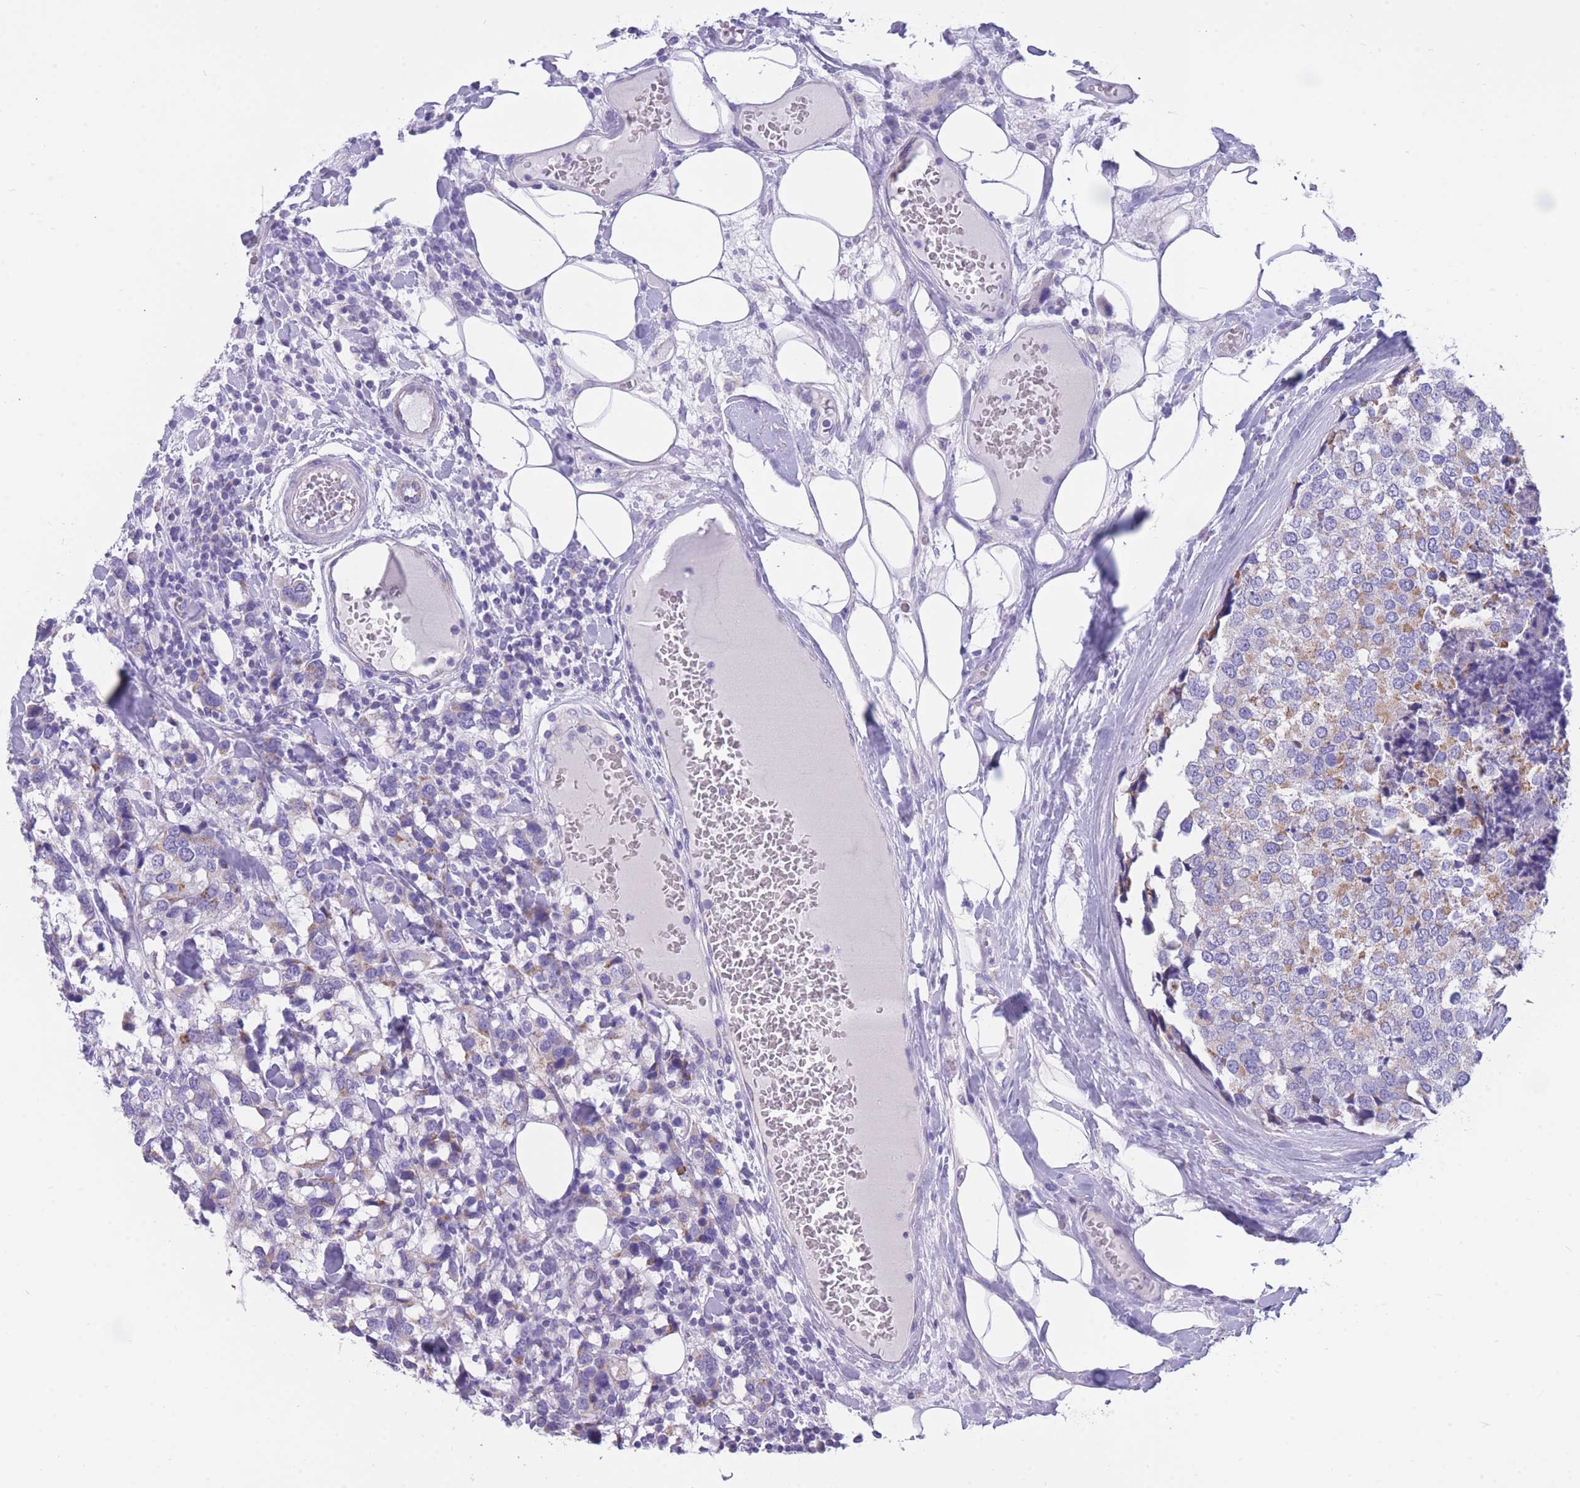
{"staining": {"intensity": "moderate", "quantity": "<25%", "location": "cytoplasmic/membranous"}, "tissue": "breast cancer", "cell_type": "Tumor cells", "image_type": "cancer", "snomed": [{"axis": "morphology", "description": "Lobular carcinoma"}, {"axis": "topography", "description": "Breast"}], "caption": "Protein expression analysis of breast cancer (lobular carcinoma) reveals moderate cytoplasmic/membranous expression in approximately <25% of tumor cells. The staining was performed using DAB to visualize the protein expression in brown, while the nuclei were stained in blue with hematoxylin (Magnification: 20x).", "gene": "INTS2", "patient": {"sex": "female", "age": 59}}